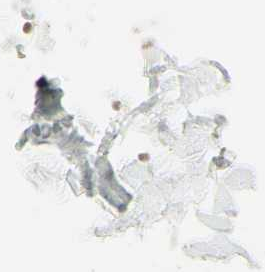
{"staining": {"intensity": "negative", "quantity": "none", "location": "none"}, "tissue": "adipose tissue", "cell_type": "Adipocytes", "image_type": "normal", "snomed": [{"axis": "morphology", "description": "Normal tissue, NOS"}, {"axis": "topography", "description": "Breast"}, {"axis": "topography", "description": "Adipose tissue"}], "caption": "Human adipose tissue stained for a protein using IHC shows no positivity in adipocytes.", "gene": "HLA", "patient": {"sex": "female", "age": 25}}